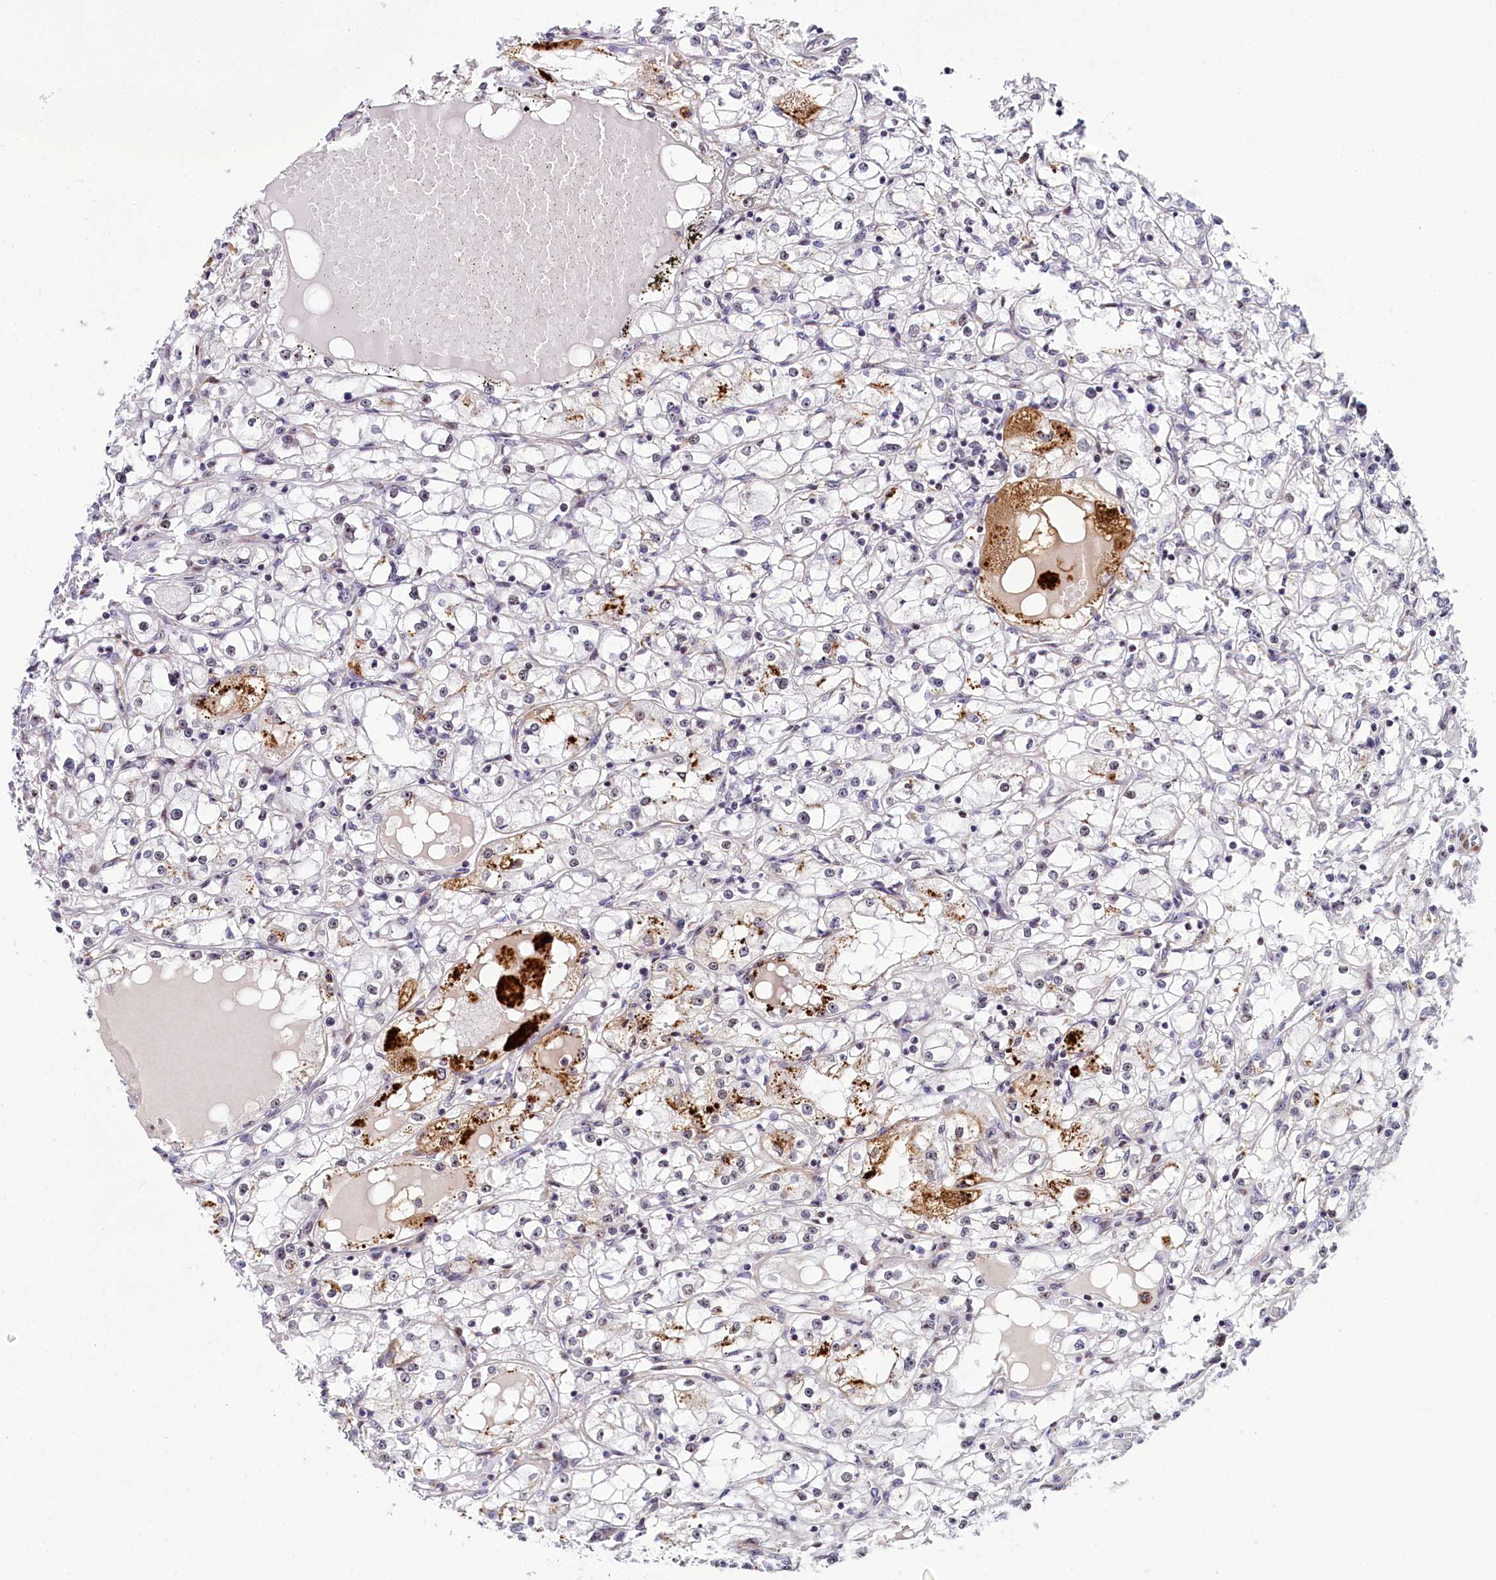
{"staining": {"intensity": "negative", "quantity": "none", "location": "none"}, "tissue": "renal cancer", "cell_type": "Tumor cells", "image_type": "cancer", "snomed": [{"axis": "morphology", "description": "Adenocarcinoma, NOS"}, {"axis": "topography", "description": "Kidney"}], "caption": "The immunohistochemistry (IHC) photomicrograph has no significant staining in tumor cells of renal cancer (adenocarcinoma) tissue.", "gene": "TCOF1", "patient": {"sex": "male", "age": 56}}